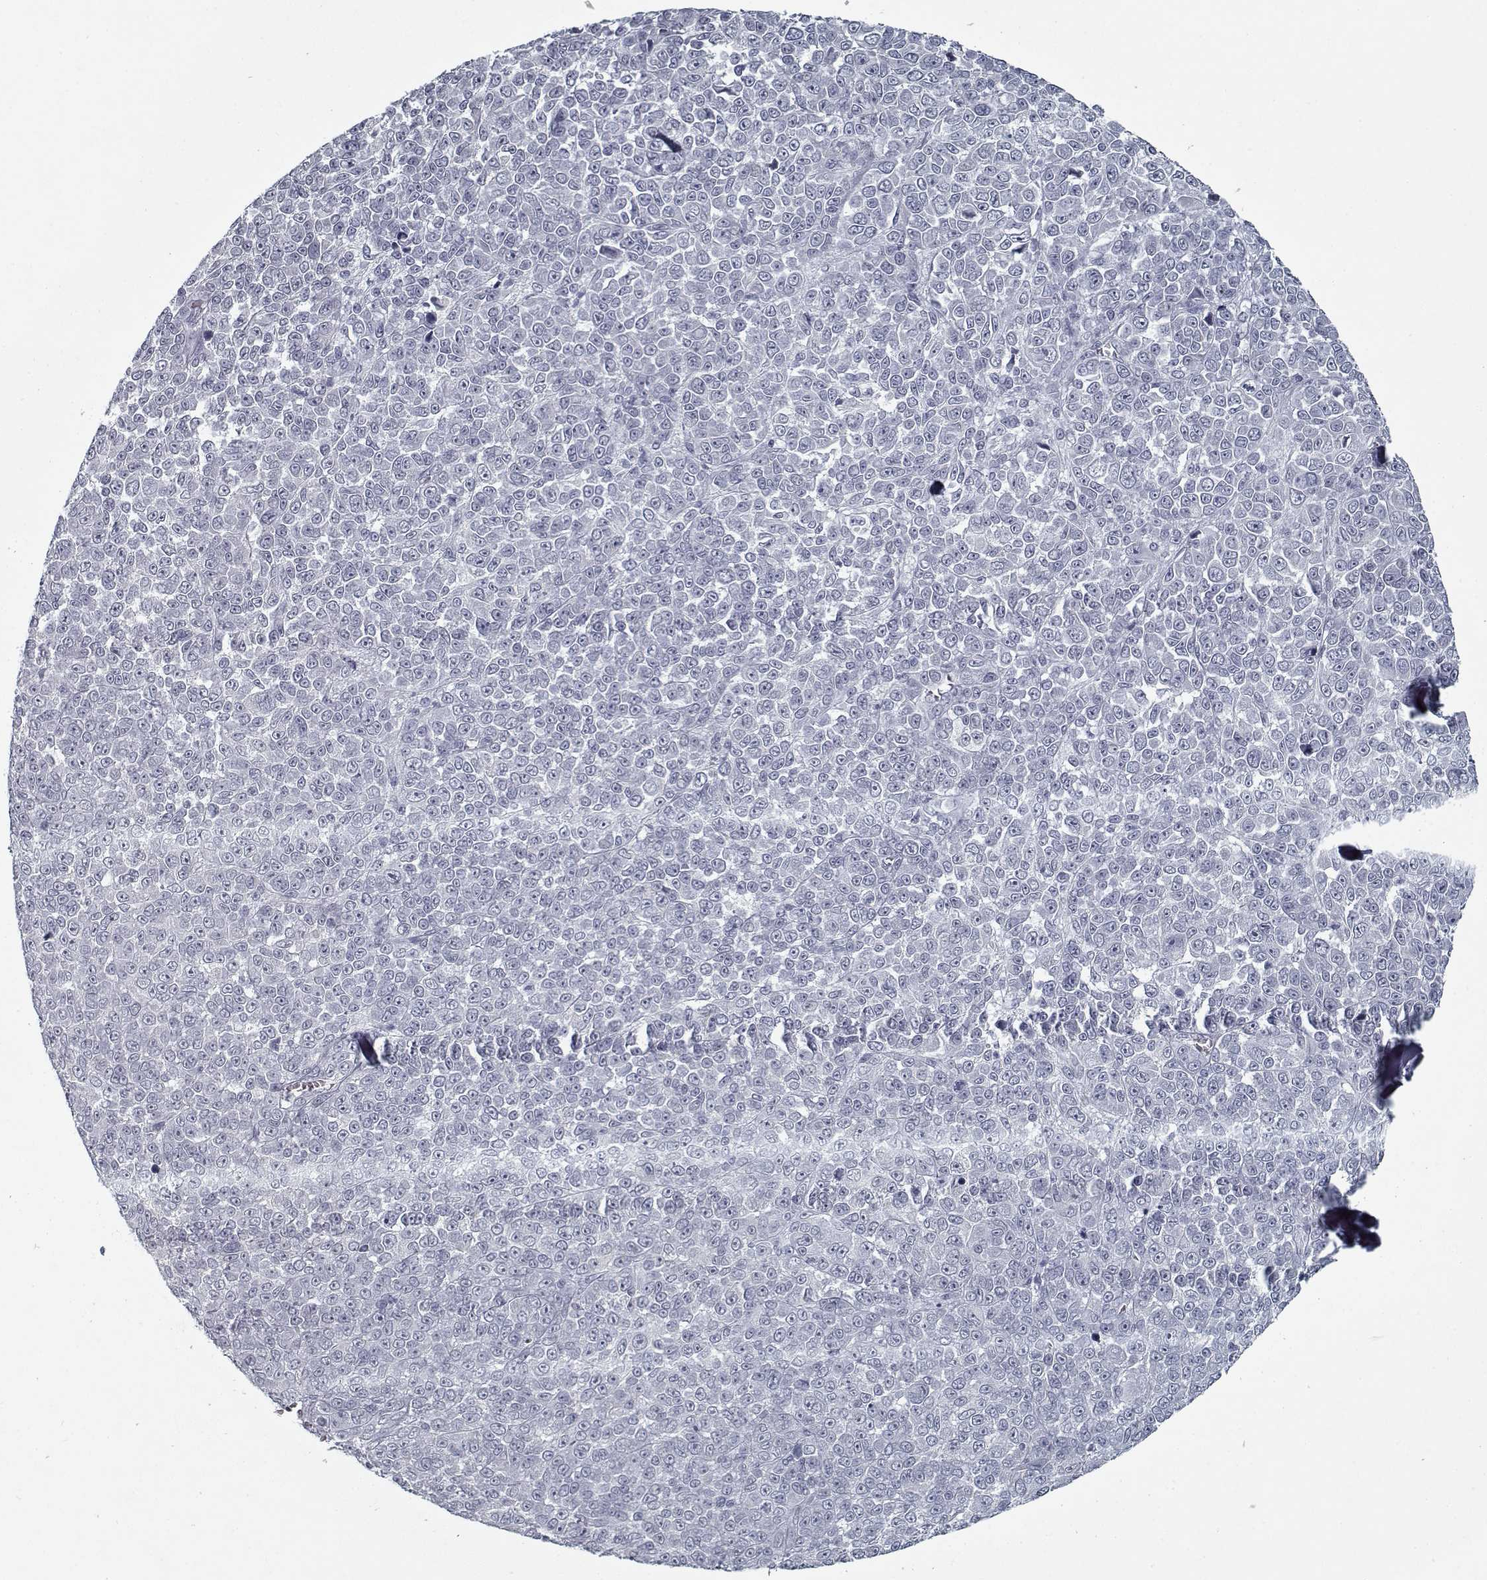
{"staining": {"intensity": "negative", "quantity": "none", "location": "none"}, "tissue": "melanoma", "cell_type": "Tumor cells", "image_type": "cancer", "snomed": [{"axis": "morphology", "description": "Malignant melanoma, NOS"}, {"axis": "topography", "description": "Skin"}], "caption": "A high-resolution micrograph shows immunohistochemistry (IHC) staining of melanoma, which demonstrates no significant staining in tumor cells. The staining was performed using DAB (3,3'-diaminobenzidine) to visualize the protein expression in brown, while the nuclei were stained in blue with hematoxylin (Magnification: 20x).", "gene": "GAD2", "patient": {"sex": "female", "age": 95}}